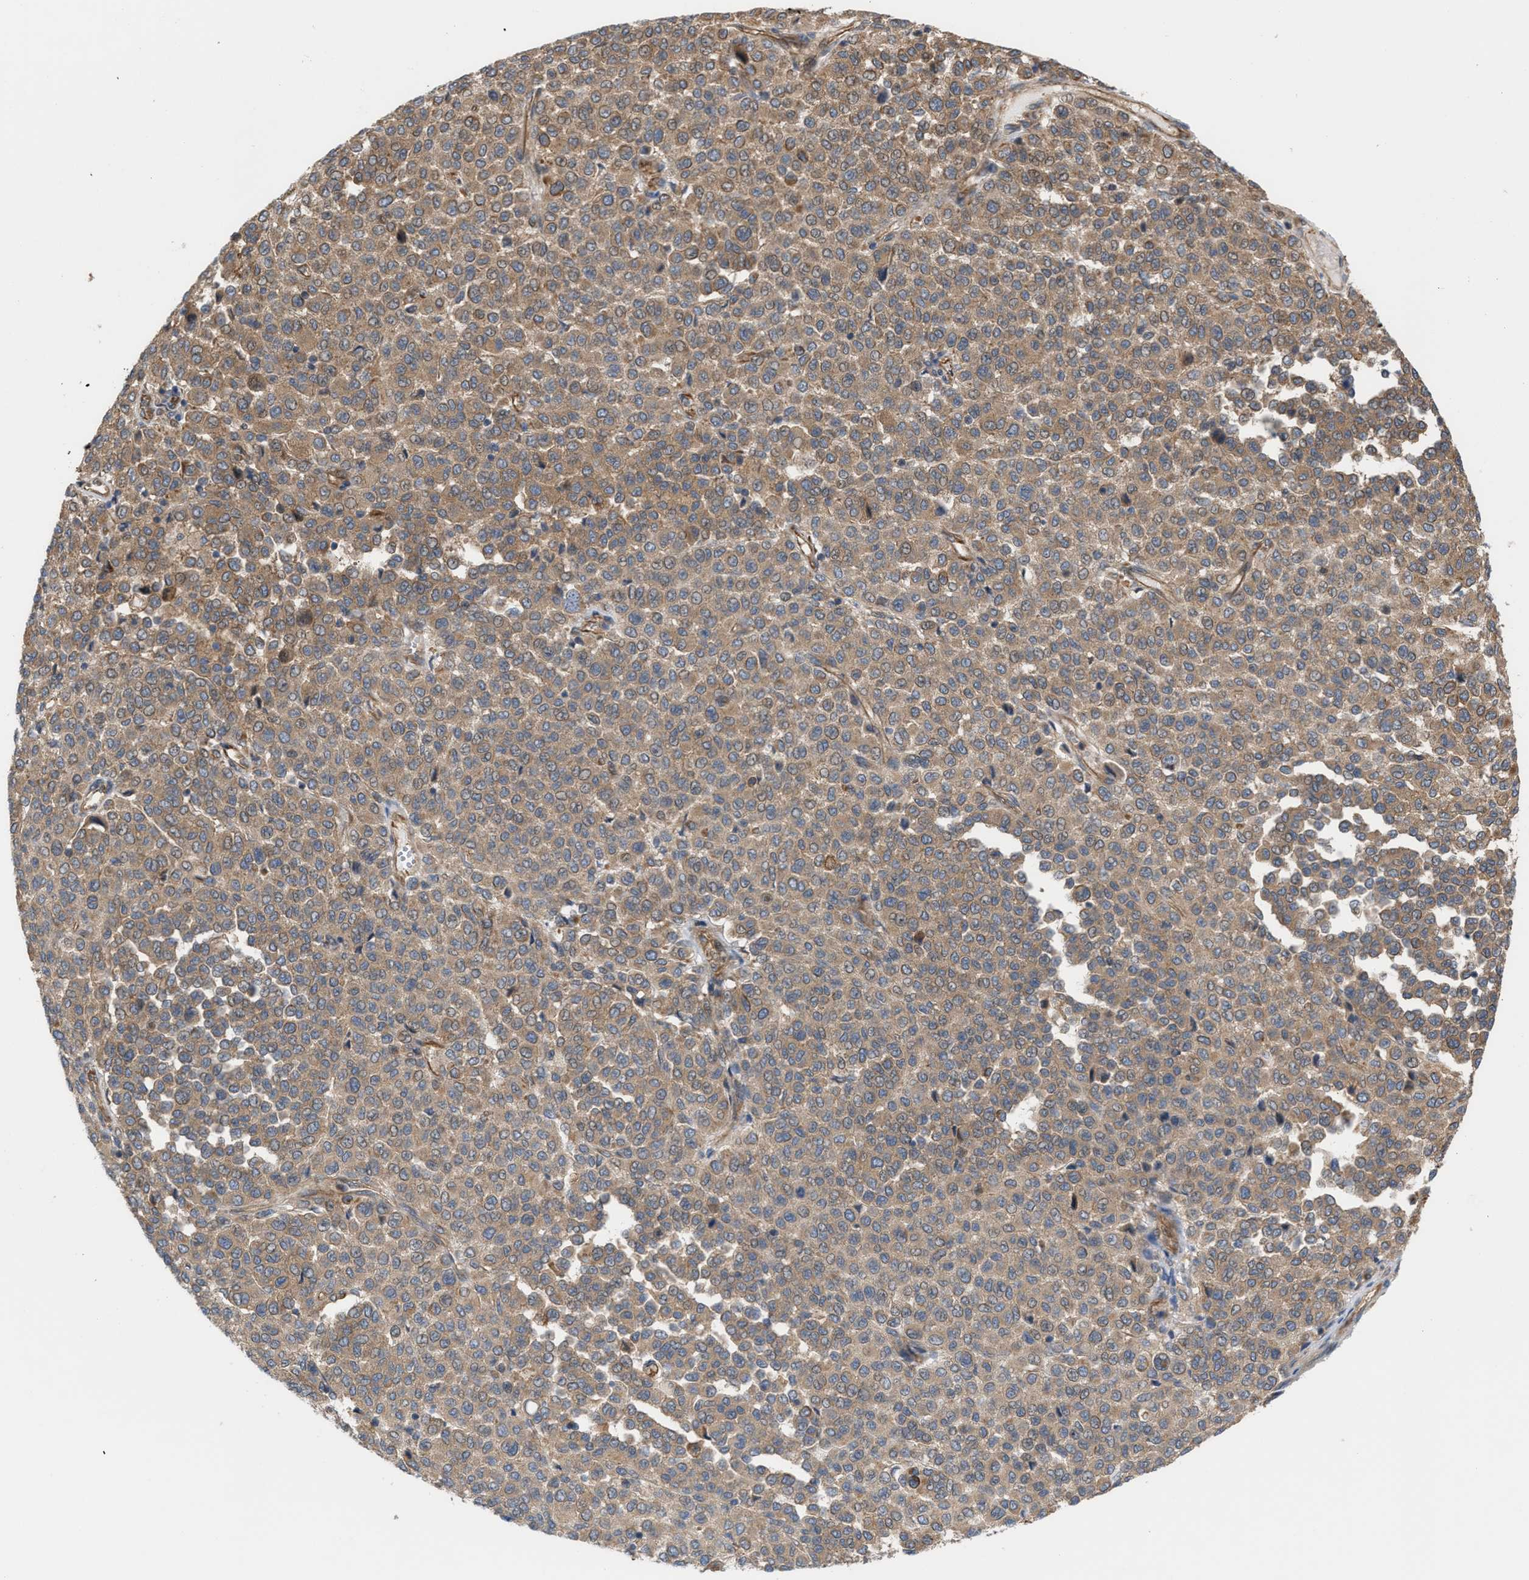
{"staining": {"intensity": "moderate", "quantity": ">75%", "location": "cytoplasmic/membranous"}, "tissue": "melanoma", "cell_type": "Tumor cells", "image_type": "cancer", "snomed": [{"axis": "morphology", "description": "Malignant melanoma, Metastatic site"}, {"axis": "topography", "description": "Pancreas"}], "caption": "Brown immunohistochemical staining in human malignant melanoma (metastatic site) exhibits moderate cytoplasmic/membranous positivity in about >75% of tumor cells.", "gene": "EPS15L1", "patient": {"sex": "female", "age": 30}}